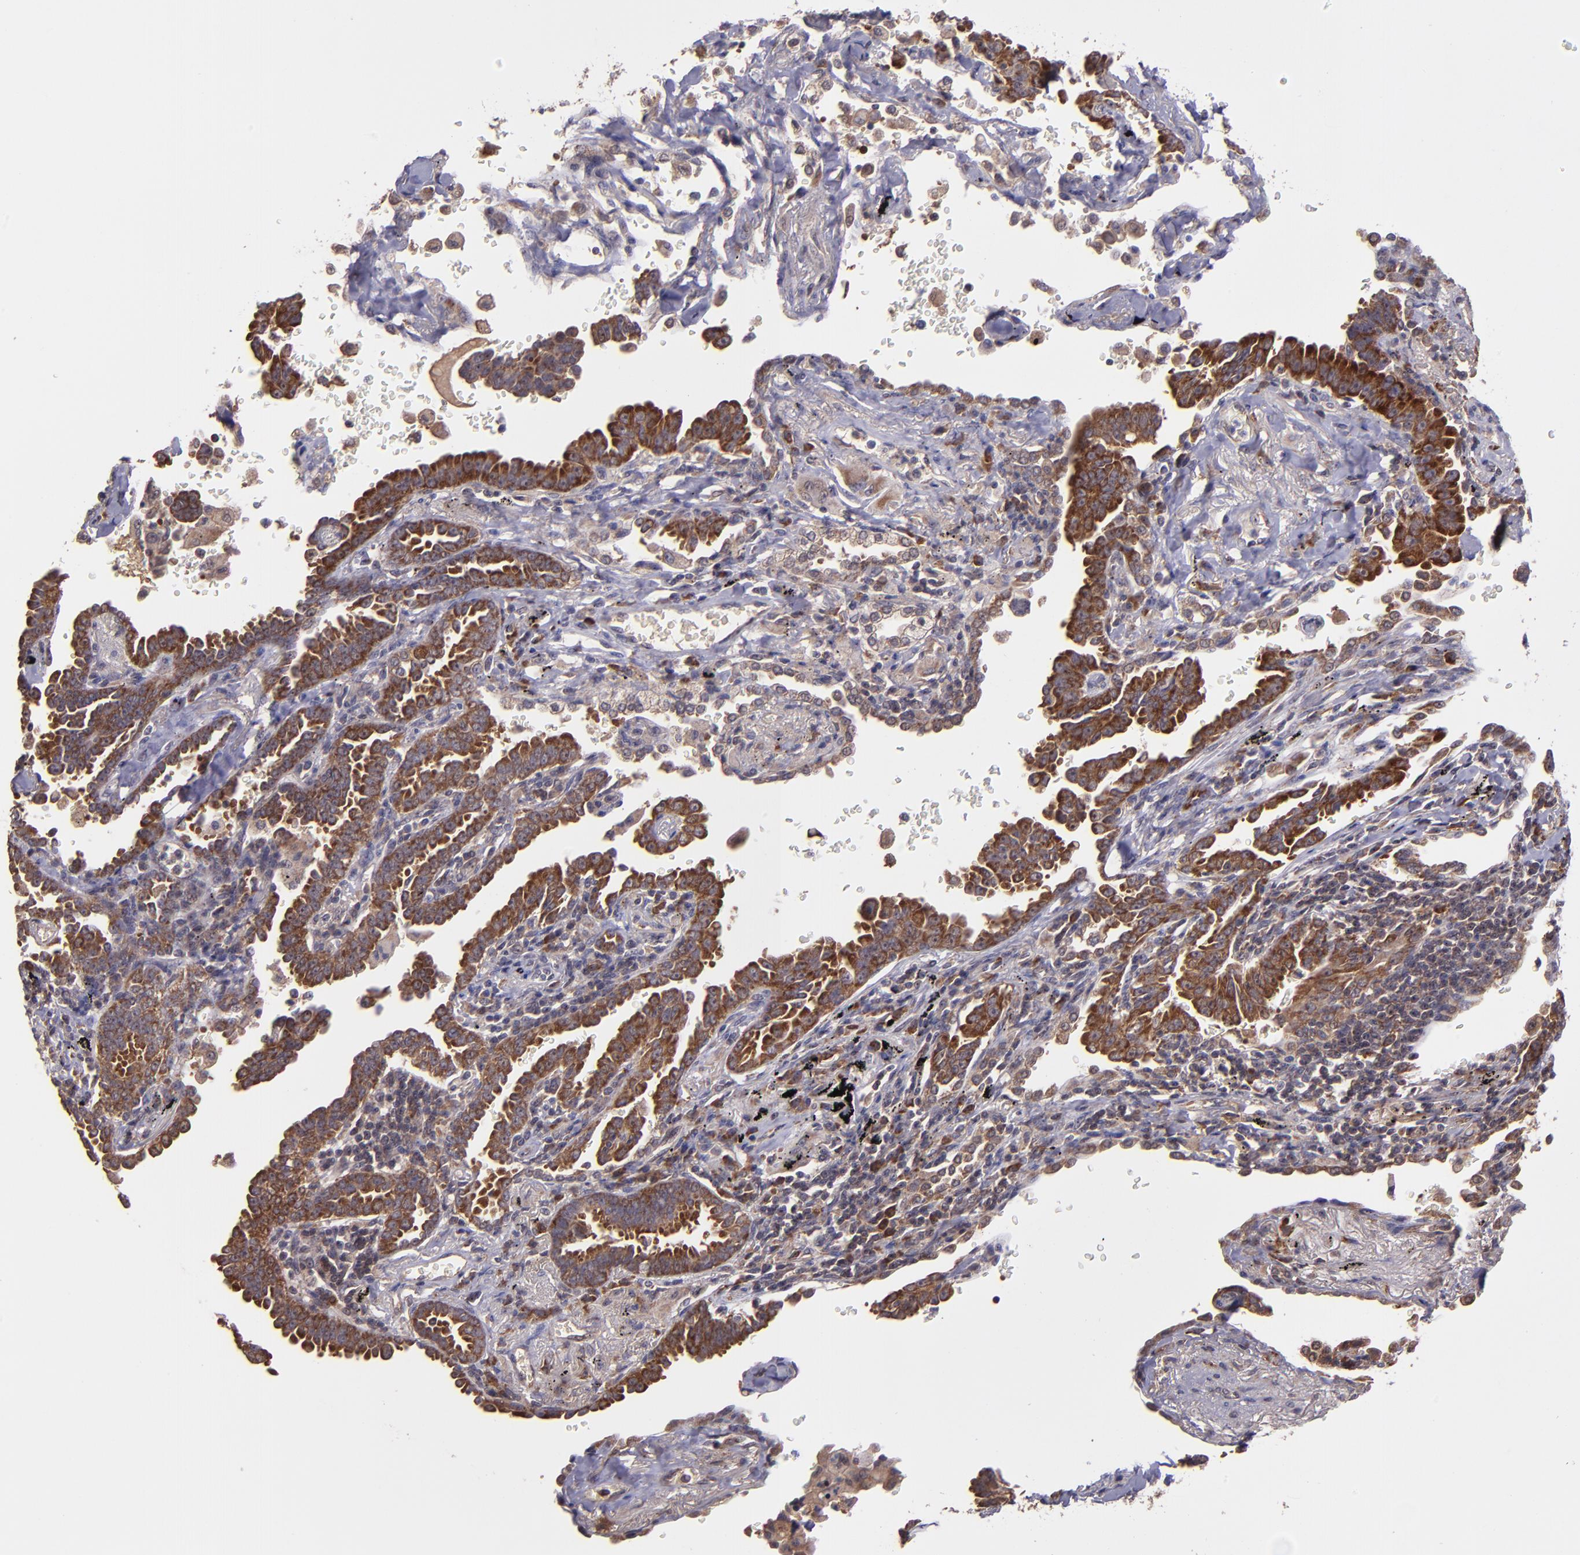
{"staining": {"intensity": "strong", "quantity": ">75%", "location": "cytoplasmic/membranous"}, "tissue": "lung cancer", "cell_type": "Tumor cells", "image_type": "cancer", "snomed": [{"axis": "morphology", "description": "Adenocarcinoma, NOS"}, {"axis": "topography", "description": "Lung"}], "caption": "A high-resolution photomicrograph shows immunohistochemistry staining of lung cancer, which shows strong cytoplasmic/membranous positivity in approximately >75% of tumor cells.", "gene": "USP51", "patient": {"sex": "female", "age": 64}}